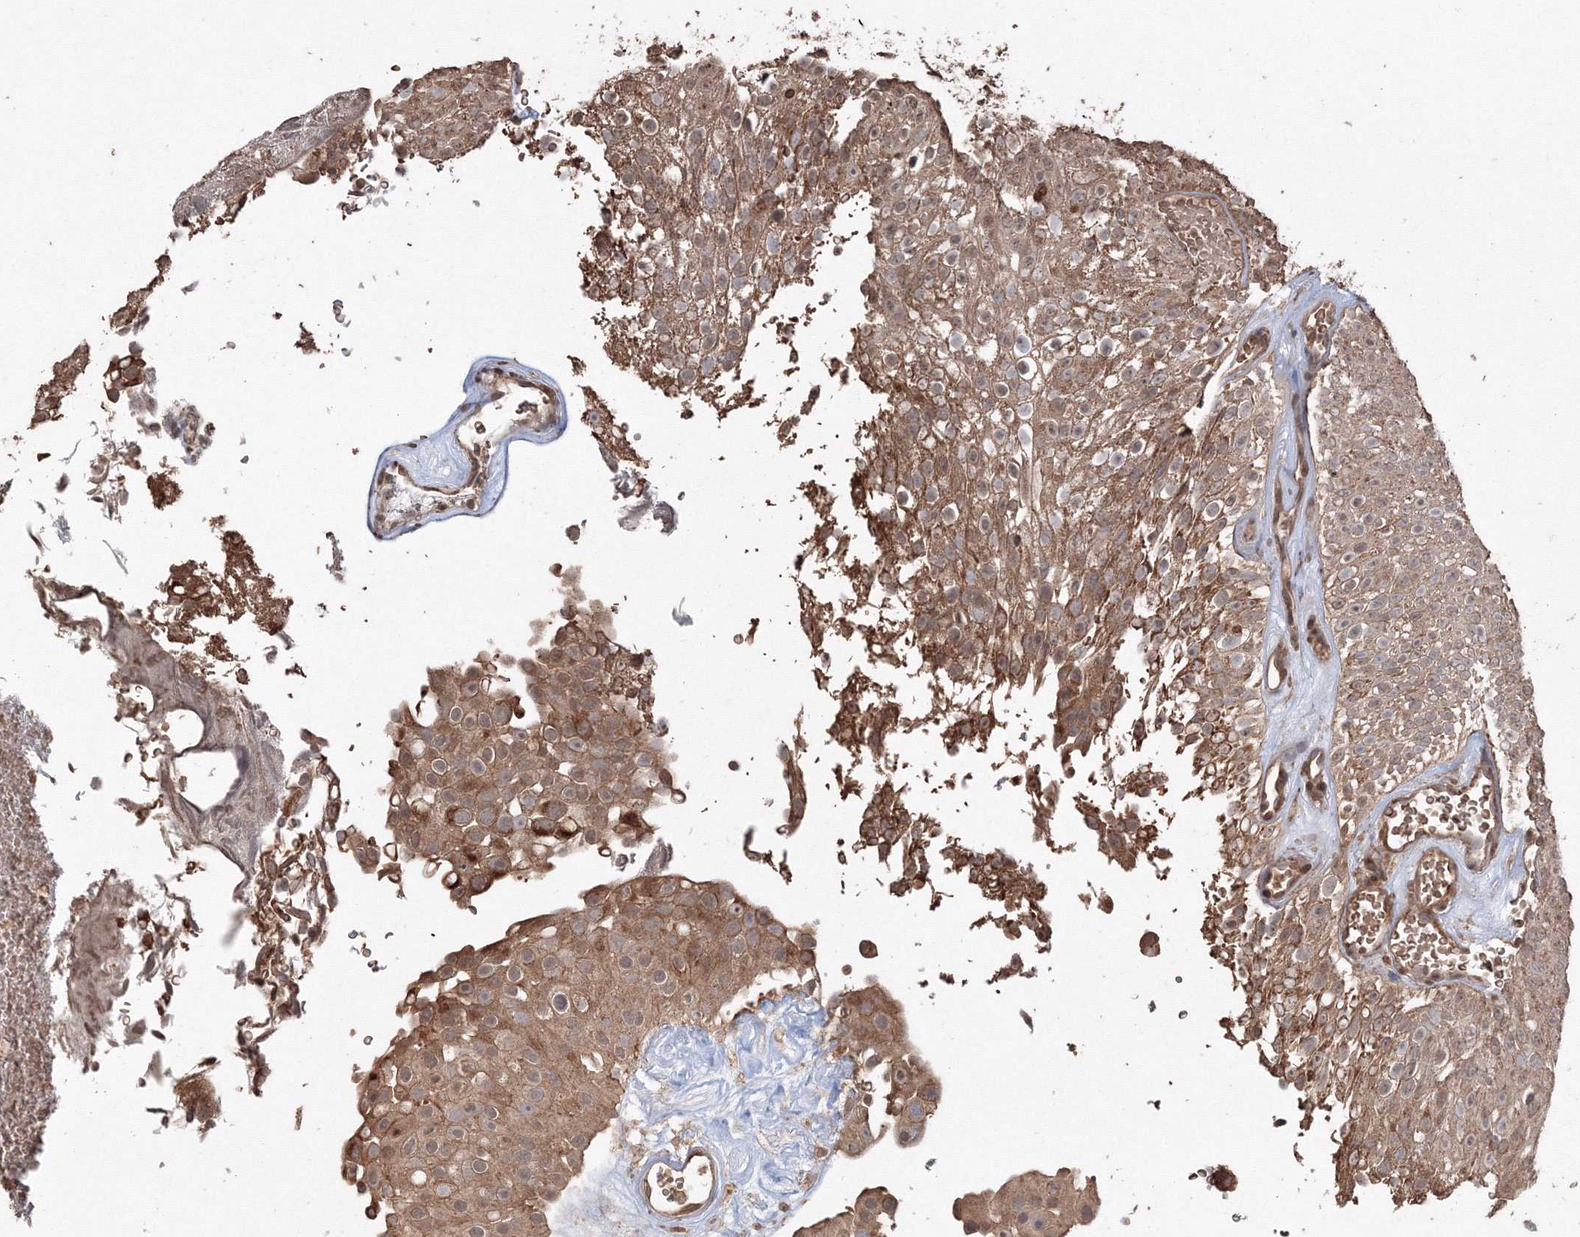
{"staining": {"intensity": "moderate", "quantity": ">75%", "location": "cytoplasmic/membranous"}, "tissue": "urothelial cancer", "cell_type": "Tumor cells", "image_type": "cancer", "snomed": [{"axis": "morphology", "description": "Urothelial carcinoma, Low grade"}, {"axis": "topography", "description": "Urinary bladder"}], "caption": "IHC image of human urothelial carcinoma (low-grade) stained for a protein (brown), which displays medium levels of moderate cytoplasmic/membranous staining in approximately >75% of tumor cells.", "gene": "CCDC122", "patient": {"sex": "male", "age": 78}}